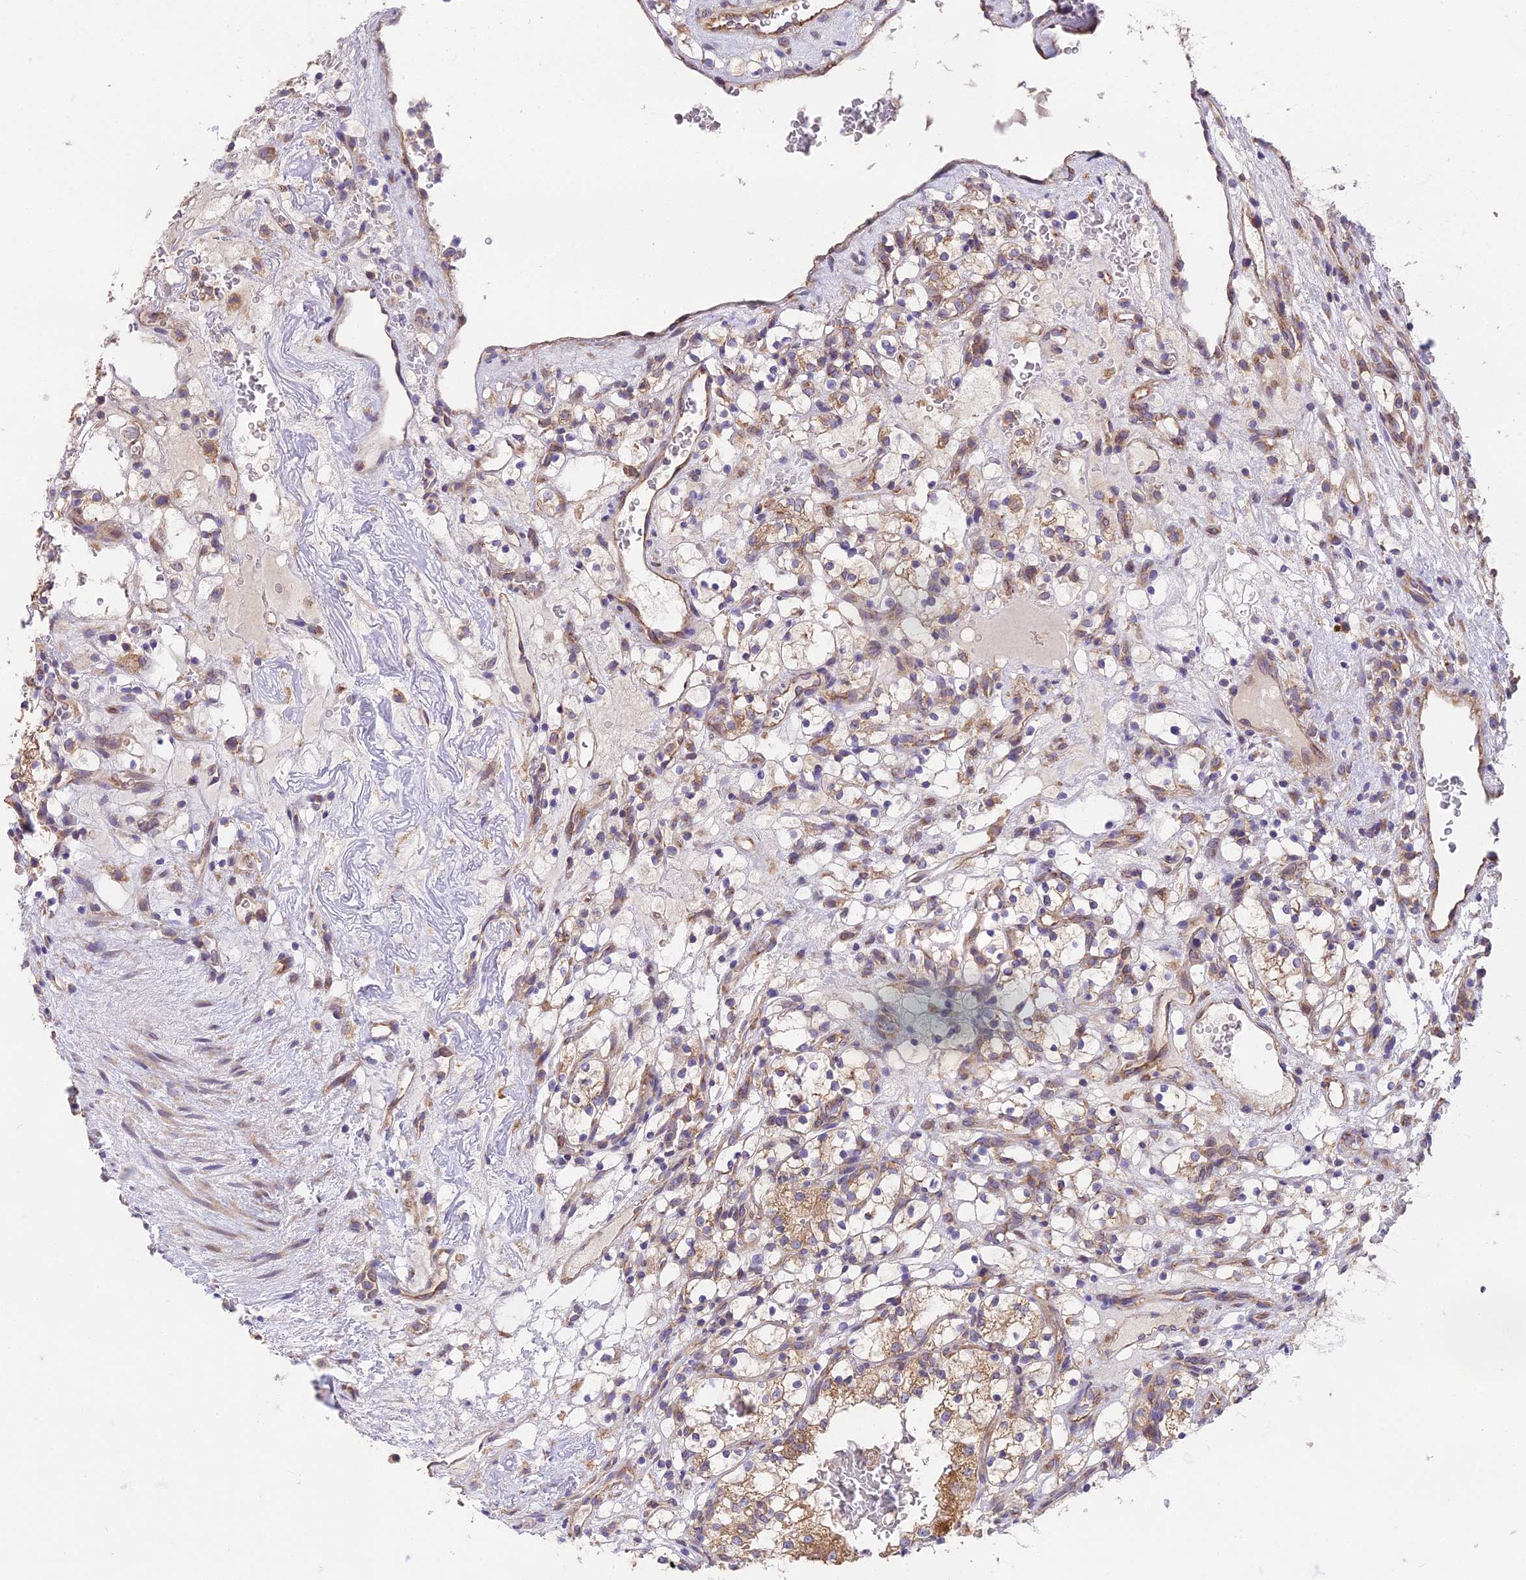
{"staining": {"intensity": "moderate", "quantity": ">75%", "location": "cytoplasmic/membranous"}, "tissue": "renal cancer", "cell_type": "Tumor cells", "image_type": "cancer", "snomed": [{"axis": "morphology", "description": "Adenocarcinoma, NOS"}, {"axis": "topography", "description": "Kidney"}], "caption": "Renal cancer tissue exhibits moderate cytoplasmic/membranous positivity in about >75% of tumor cells, visualized by immunohistochemistry. (brown staining indicates protein expression, while blue staining denotes nuclei).", "gene": "BLOC1S4", "patient": {"sex": "female", "age": 69}}